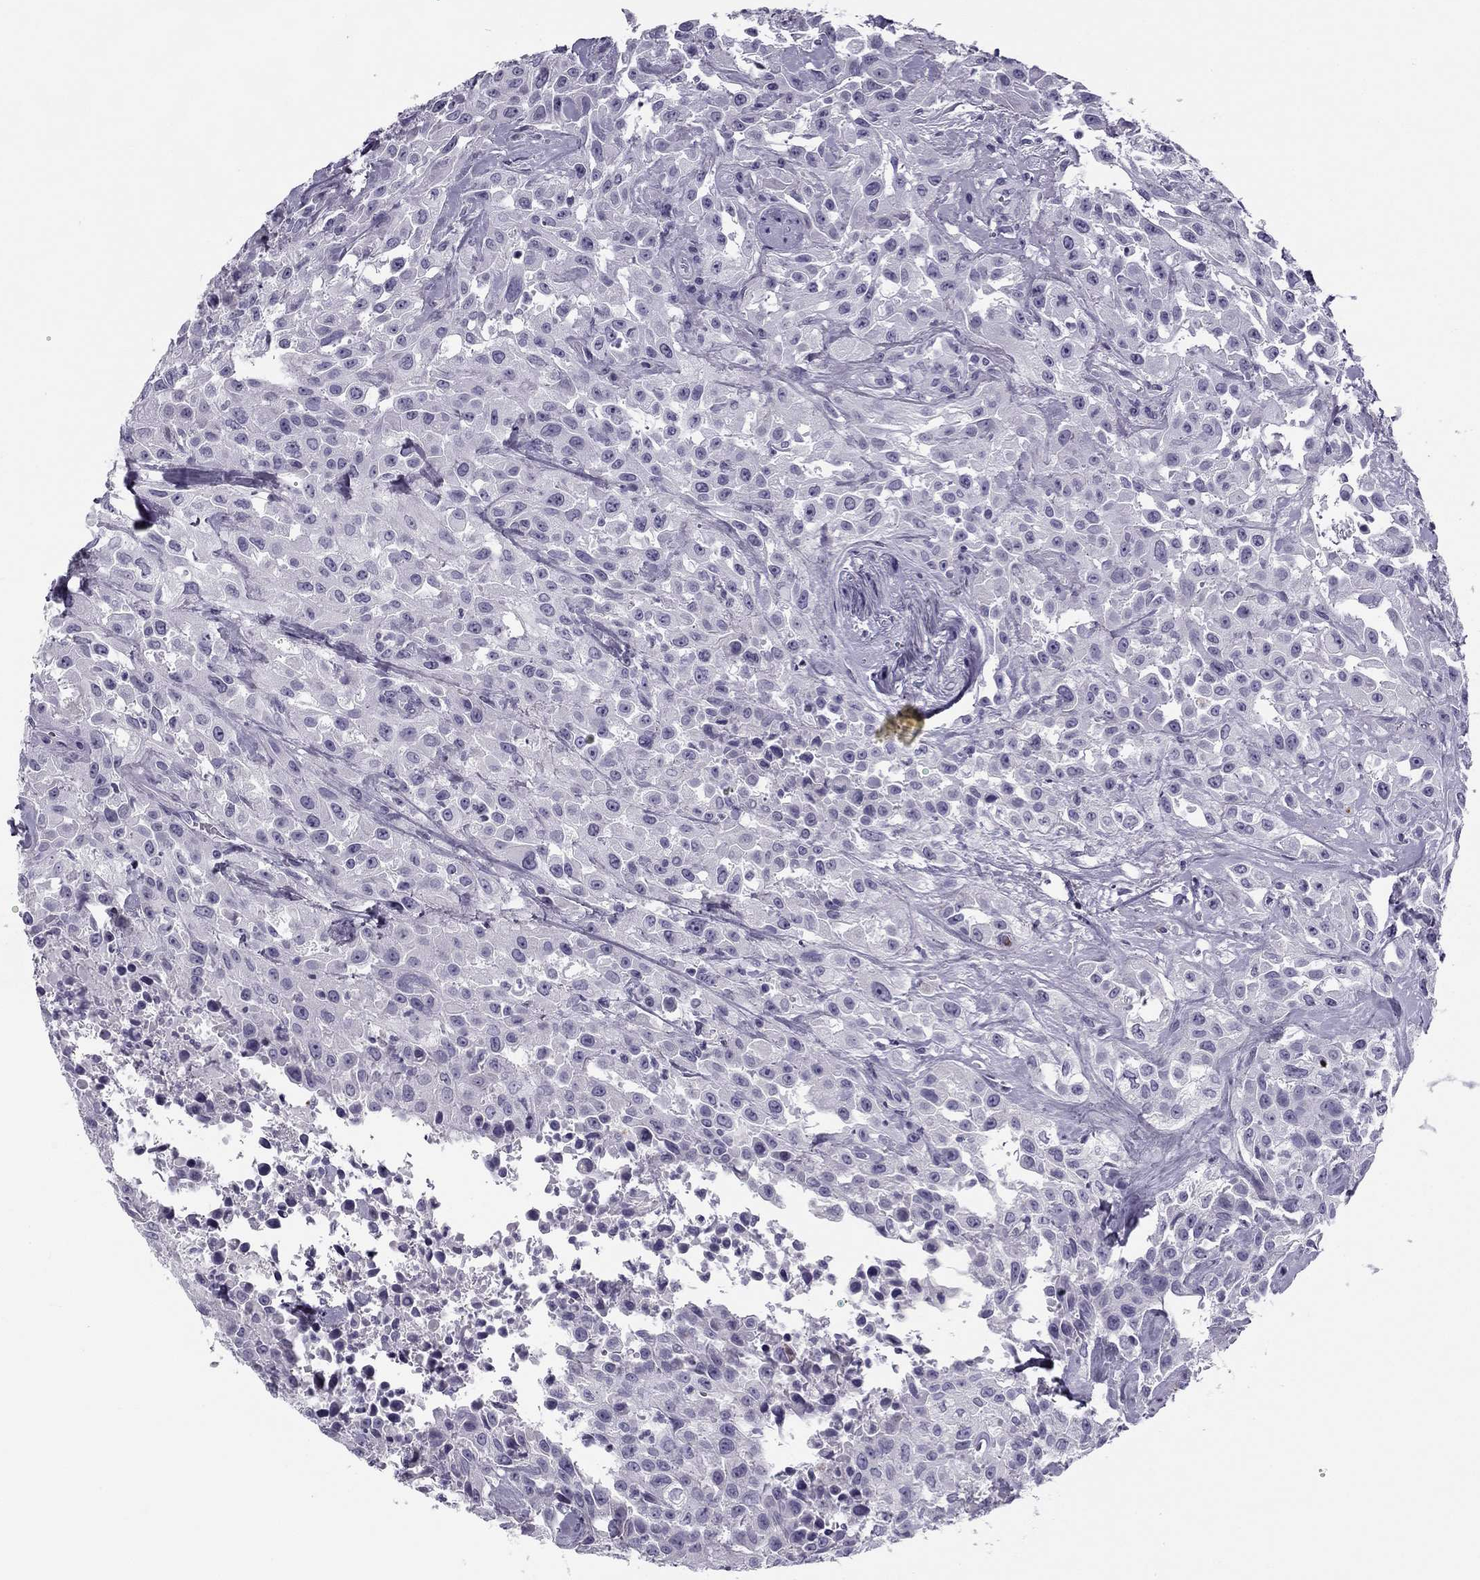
{"staining": {"intensity": "negative", "quantity": "none", "location": "none"}, "tissue": "urothelial cancer", "cell_type": "Tumor cells", "image_type": "cancer", "snomed": [{"axis": "morphology", "description": "Urothelial carcinoma, High grade"}, {"axis": "topography", "description": "Urinary bladder"}], "caption": "Immunohistochemistry (IHC) of human urothelial cancer reveals no expression in tumor cells. (Immunohistochemistry, brightfield microscopy, high magnification).", "gene": "MC5R", "patient": {"sex": "male", "age": 79}}